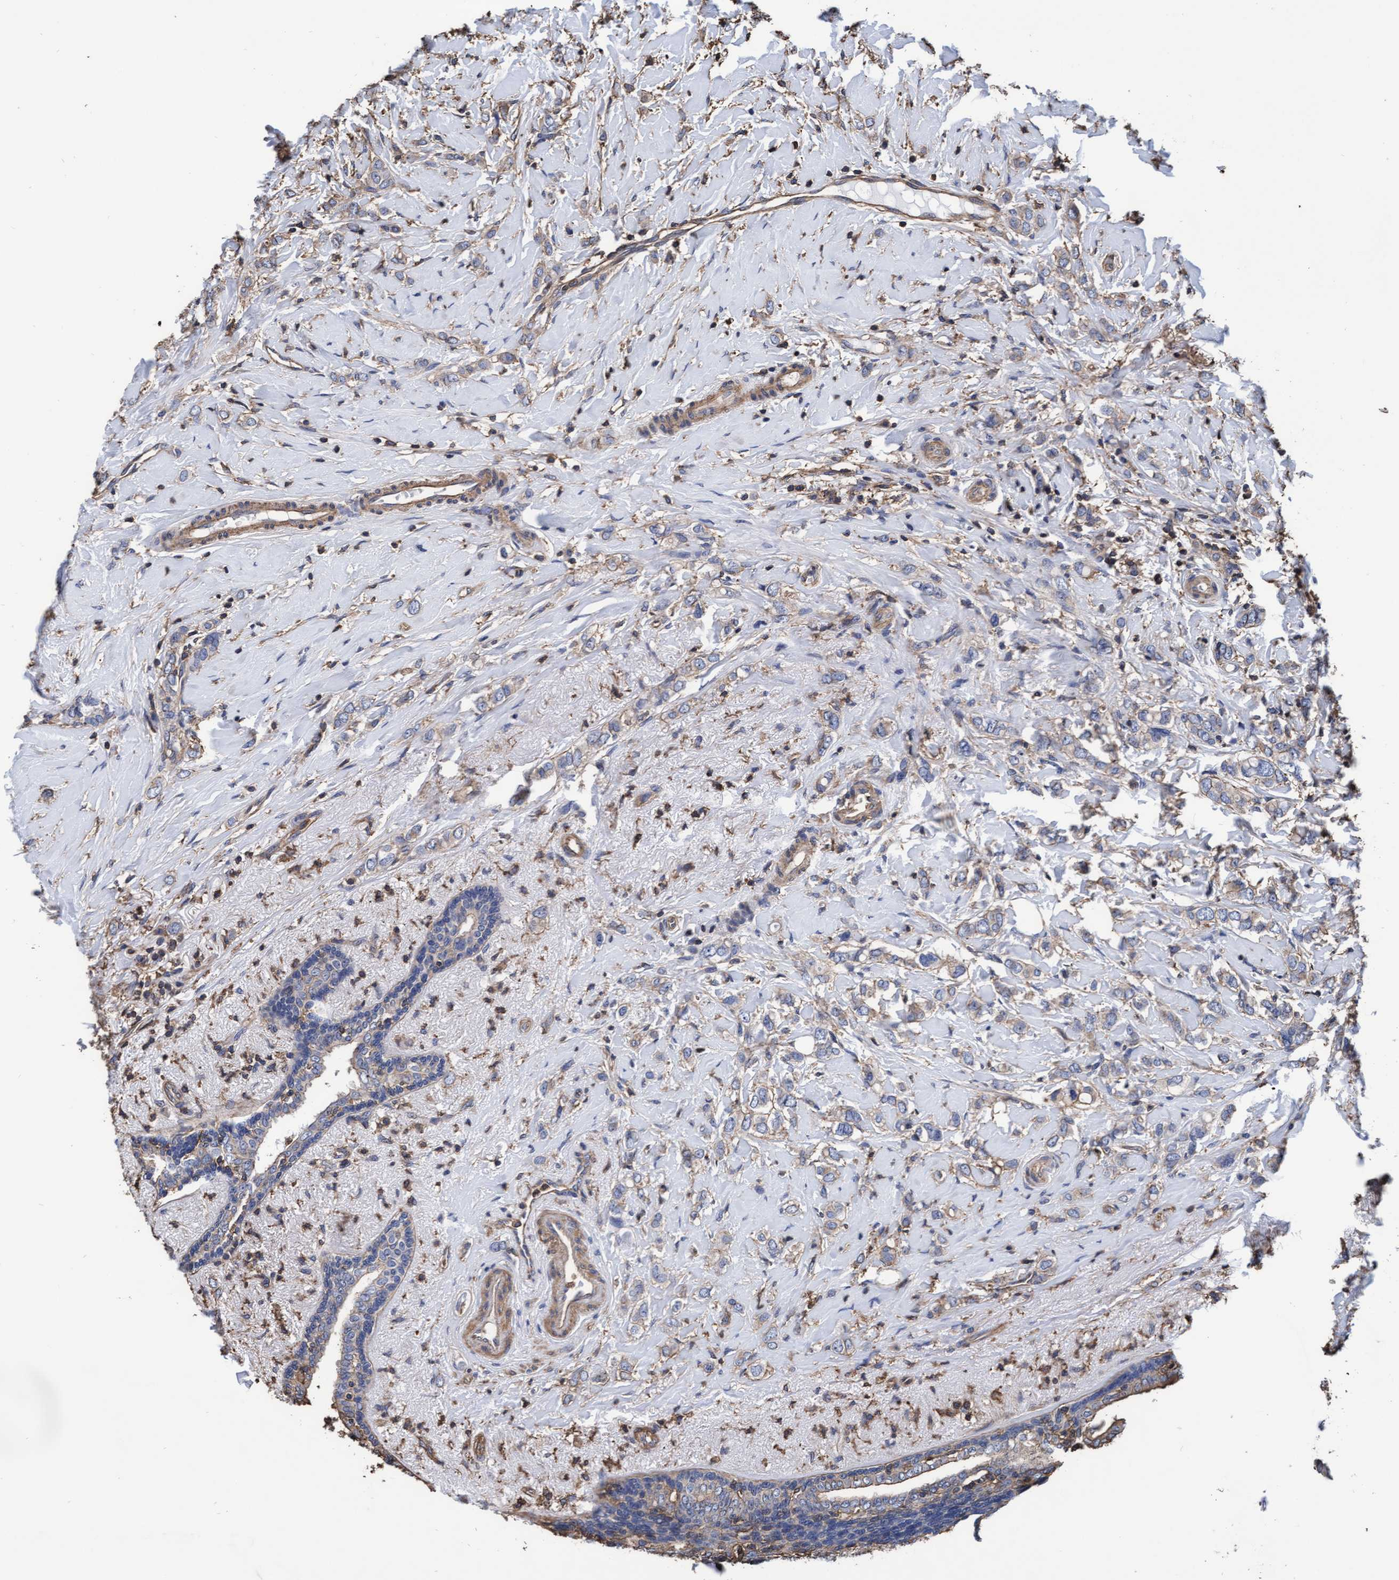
{"staining": {"intensity": "weak", "quantity": "25%-75%", "location": "cytoplasmic/membranous"}, "tissue": "breast cancer", "cell_type": "Tumor cells", "image_type": "cancer", "snomed": [{"axis": "morphology", "description": "Normal tissue, NOS"}, {"axis": "morphology", "description": "Lobular carcinoma"}, {"axis": "topography", "description": "Breast"}], "caption": "Breast cancer (lobular carcinoma) stained with IHC shows weak cytoplasmic/membranous positivity in about 25%-75% of tumor cells.", "gene": "GRHPR", "patient": {"sex": "female", "age": 47}}